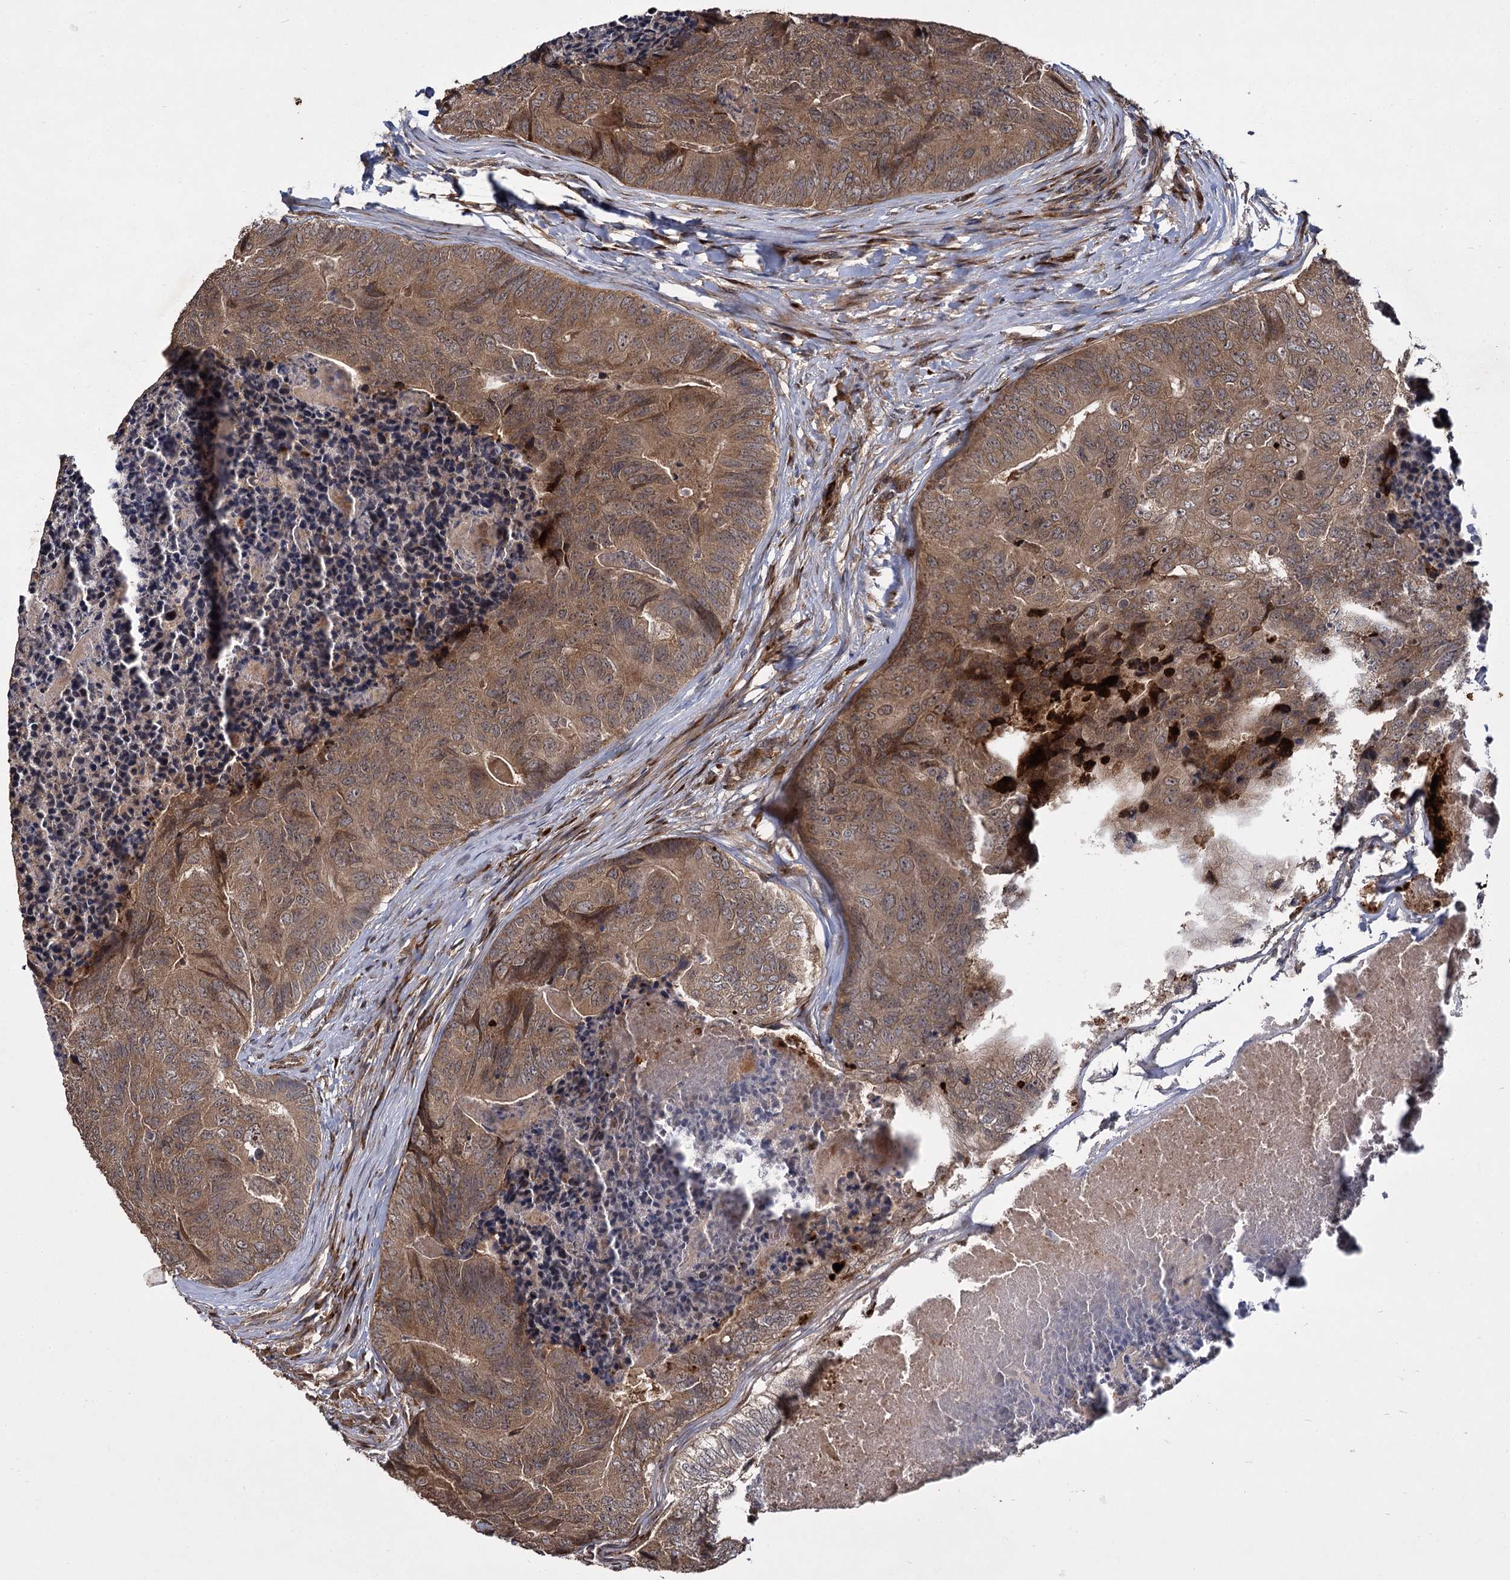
{"staining": {"intensity": "moderate", "quantity": ">75%", "location": "cytoplasmic/membranous"}, "tissue": "colorectal cancer", "cell_type": "Tumor cells", "image_type": "cancer", "snomed": [{"axis": "morphology", "description": "Adenocarcinoma, NOS"}, {"axis": "topography", "description": "Colon"}], "caption": "Colorectal cancer (adenocarcinoma) stained with a brown dye shows moderate cytoplasmic/membranous positive positivity in about >75% of tumor cells.", "gene": "INPPL1", "patient": {"sex": "female", "age": 67}}